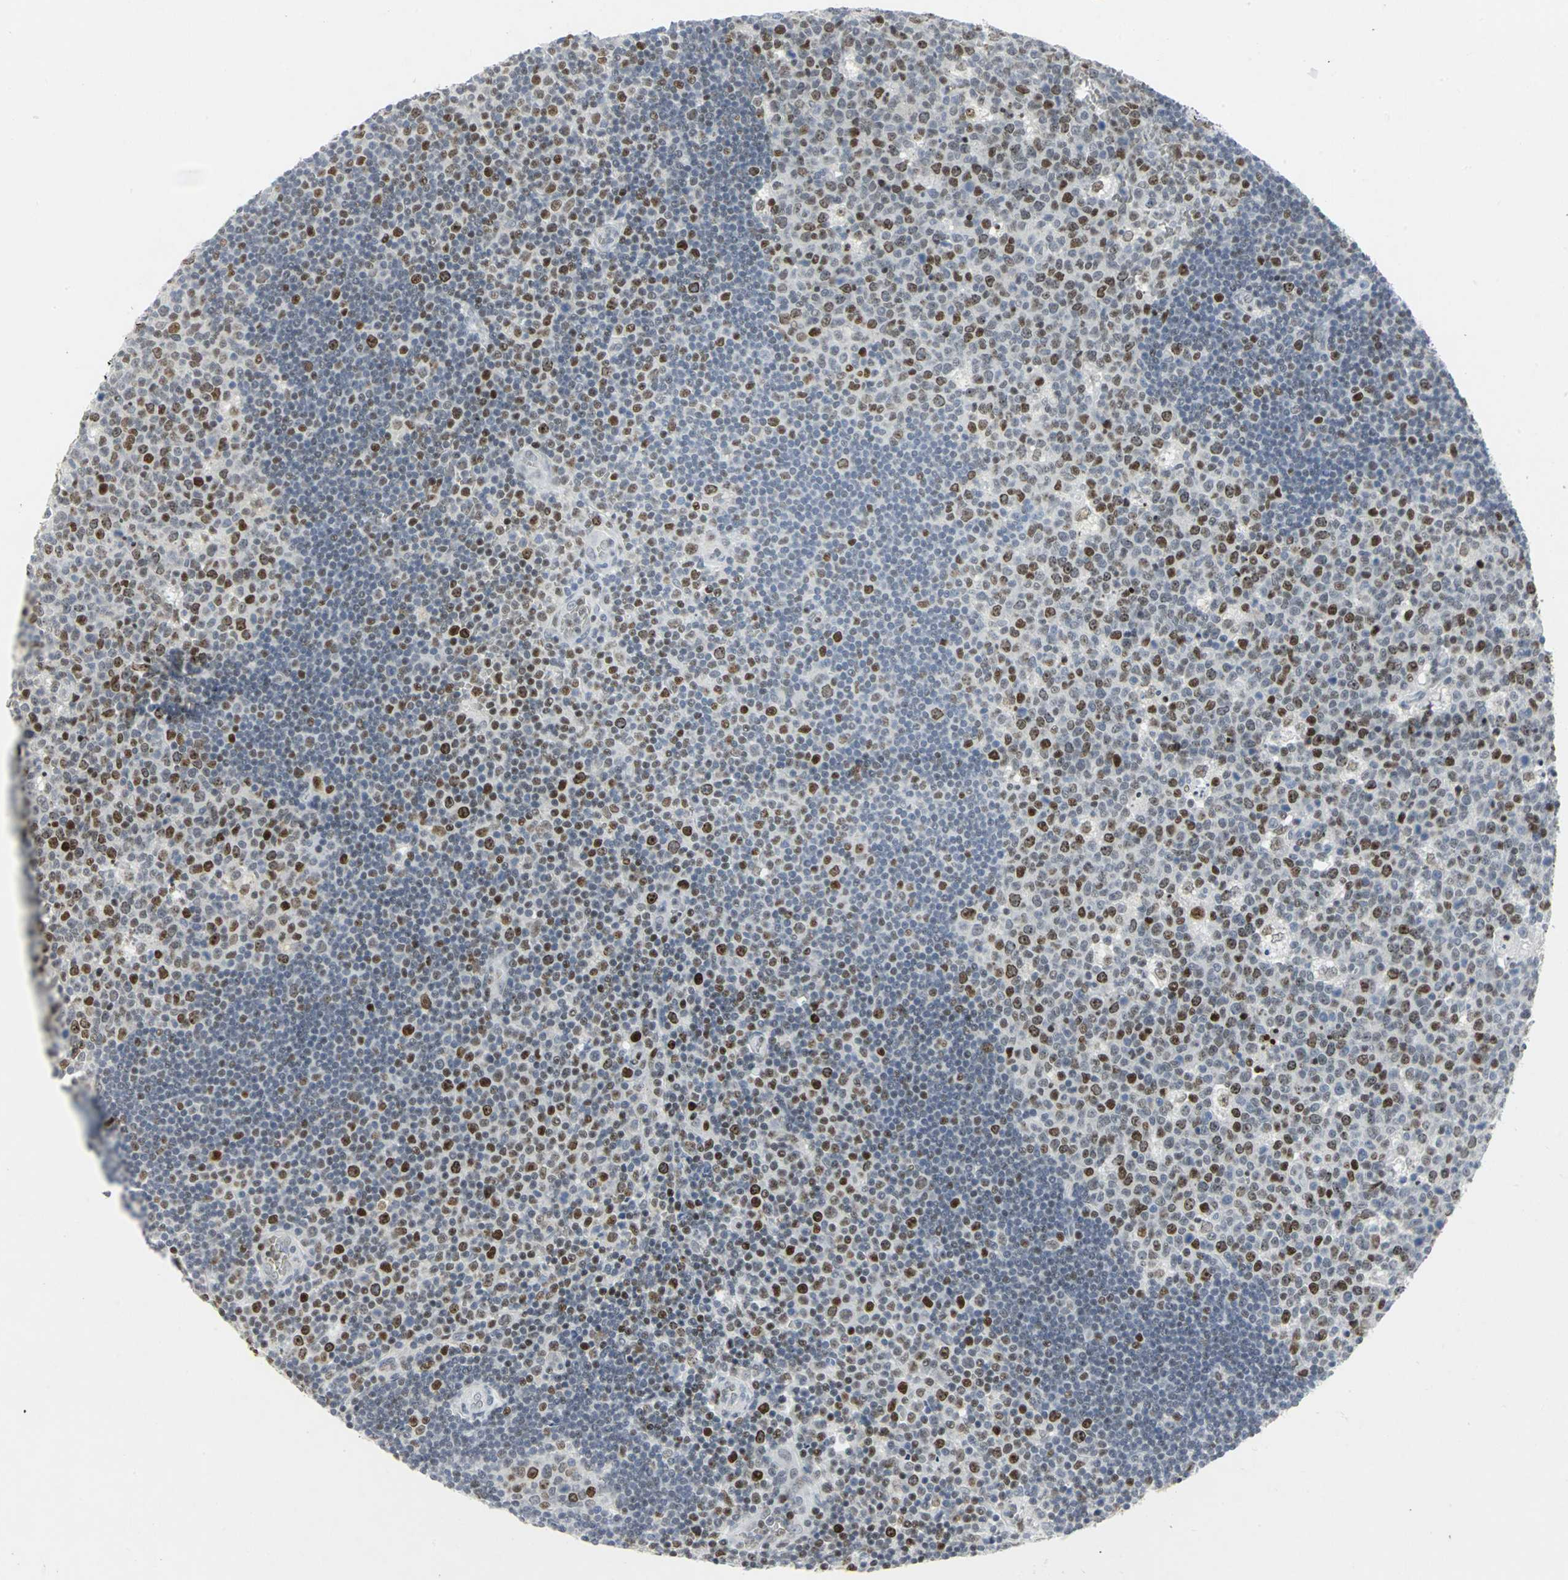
{"staining": {"intensity": "moderate", "quantity": "25%-75%", "location": "nuclear"}, "tissue": "lymph node", "cell_type": "Germinal center cells", "image_type": "normal", "snomed": [{"axis": "morphology", "description": "Normal tissue, NOS"}, {"axis": "topography", "description": "Lymph node"}, {"axis": "topography", "description": "Salivary gland"}], "caption": "IHC image of benign lymph node: lymph node stained using immunohistochemistry displays medium levels of moderate protein expression localized specifically in the nuclear of germinal center cells, appearing as a nuclear brown color.", "gene": "RPA1", "patient": {"sex": "male", "age": 8}}